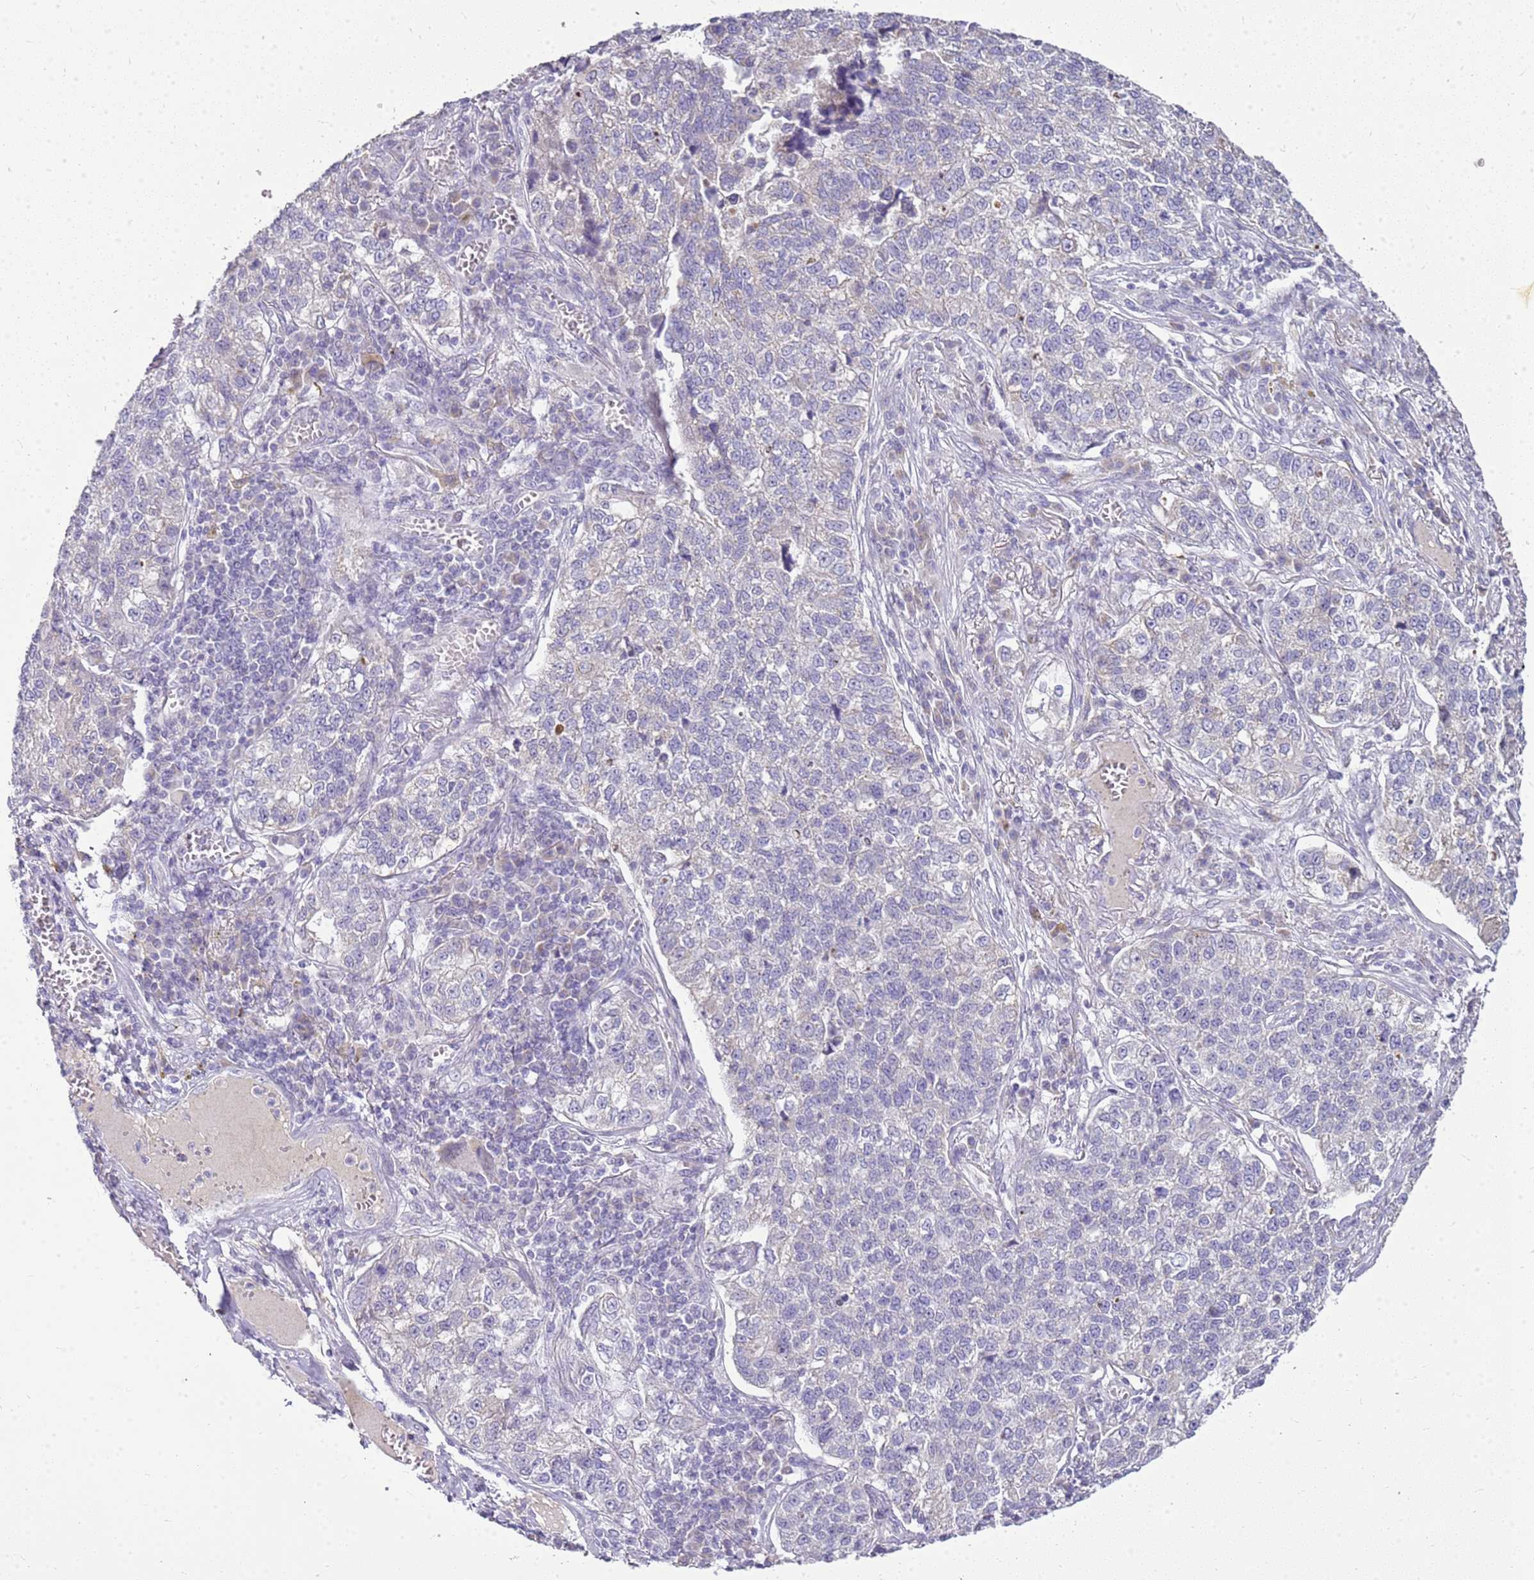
{"staining": {"intensity": "negative", "quantity": "none", "location": "none"}, "tissue": "lung cancer", "cell_type": "Tumor cells", "image_type": "cancer", "snomed": [{"axis": "morphology", "description": "Adenocarcinoma, NOS"}, {"axis": "topography", "description": "Lung"}], "caption": "Lung adenocarcinoma stained for a protein using immunohistochemistry displays no expression tumor cells.", "gene": "FABP2", "patient": {"sex": "male", "age": 49}}